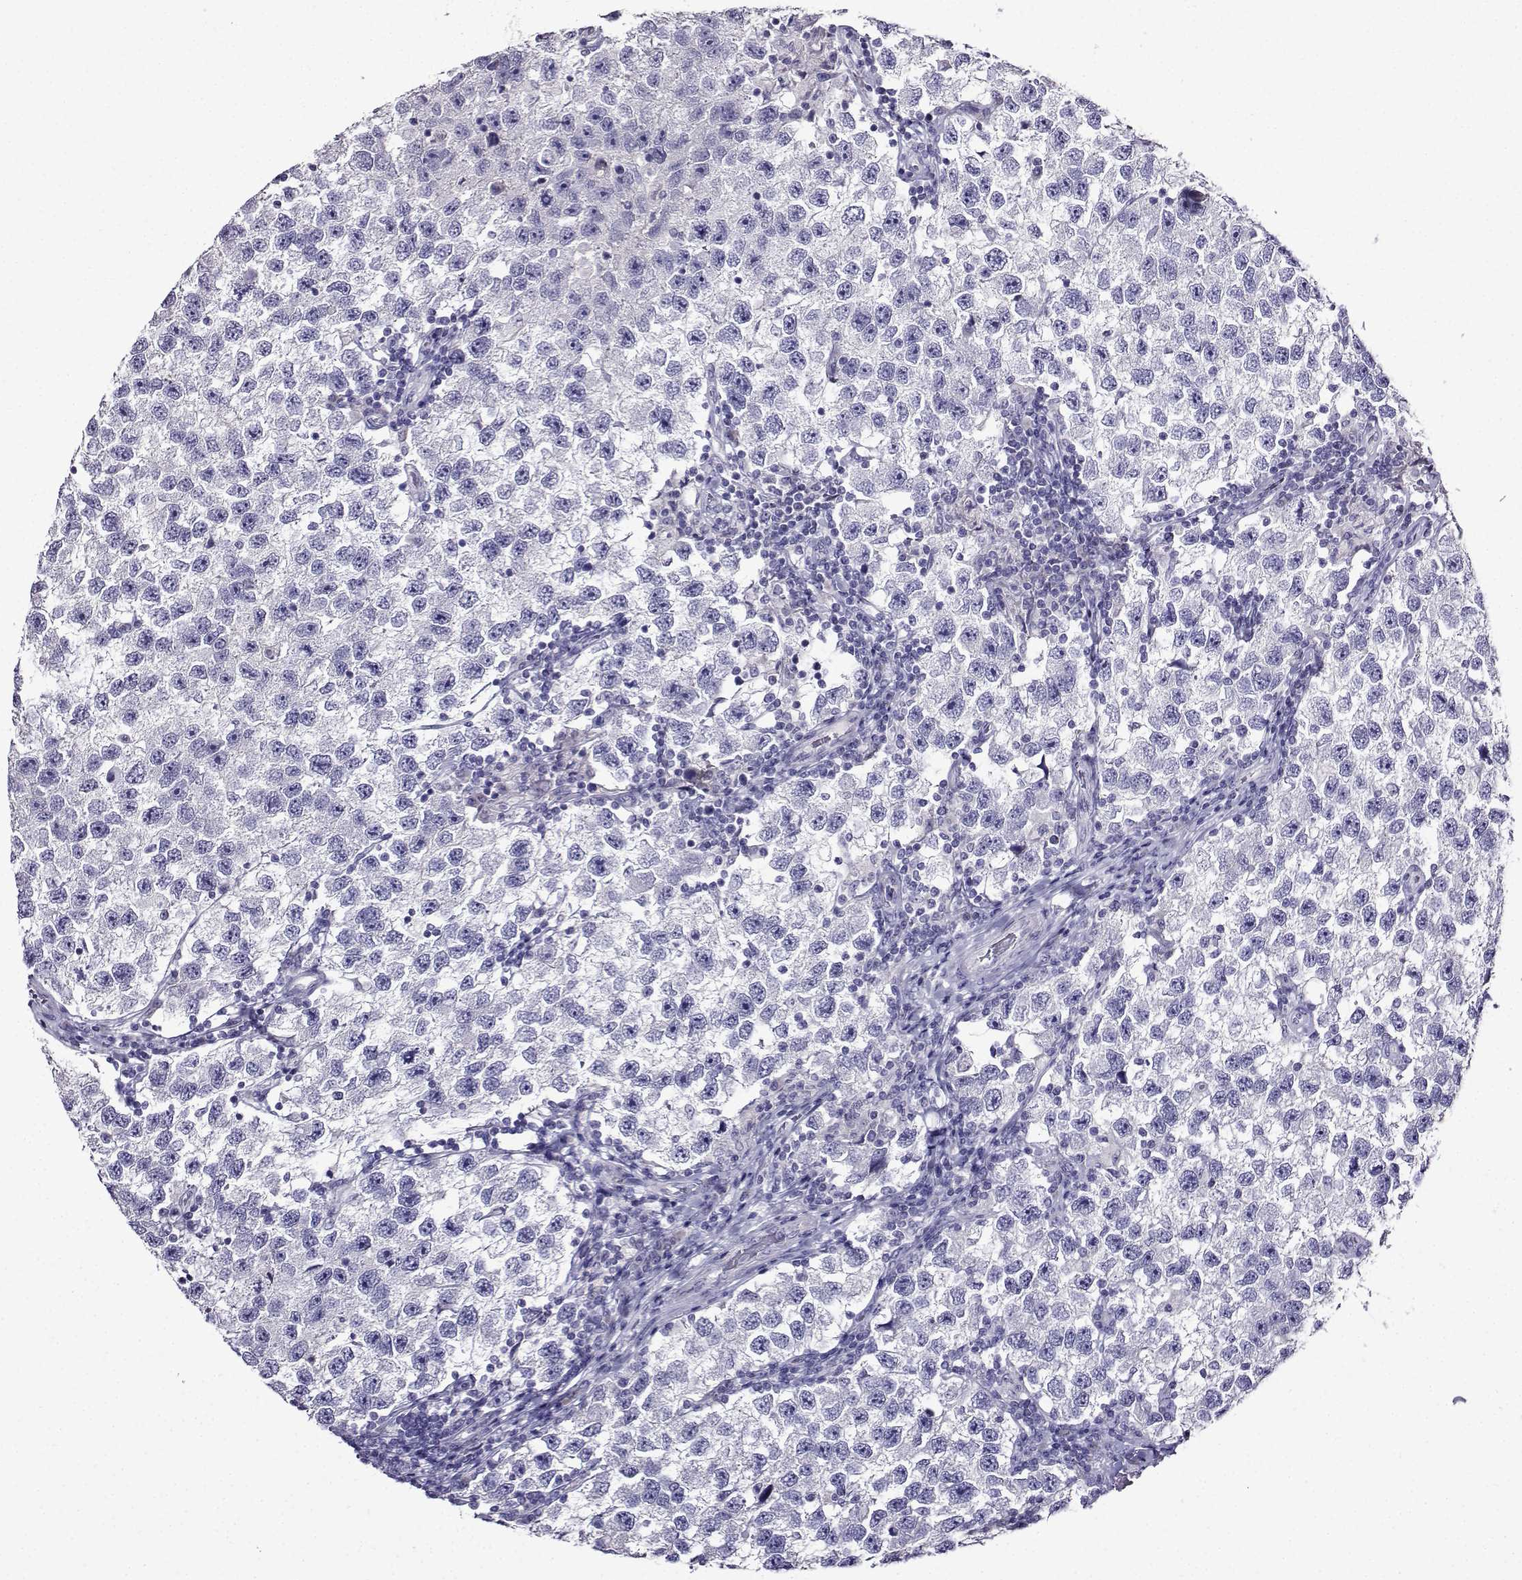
{"staining": {"intensity": "negative", "quantity": "none", "location": "none"}, "tissue": "testis cancer", "cell_type": "Tumor cells", "image_type": "cancer", "snomed": [{"axis": "morphology", "description": "Seminoma, NOS"}, {"axis": "topography", "description": "Testis"}], "caption": "Tumor cells are negative for protein expression in human testis cancer. (Immunohistochemistry (ihc), brightfield microscopy, high magnification).", "gene": "TMEM266", "patient": {"sex": "male", "age": 26}}